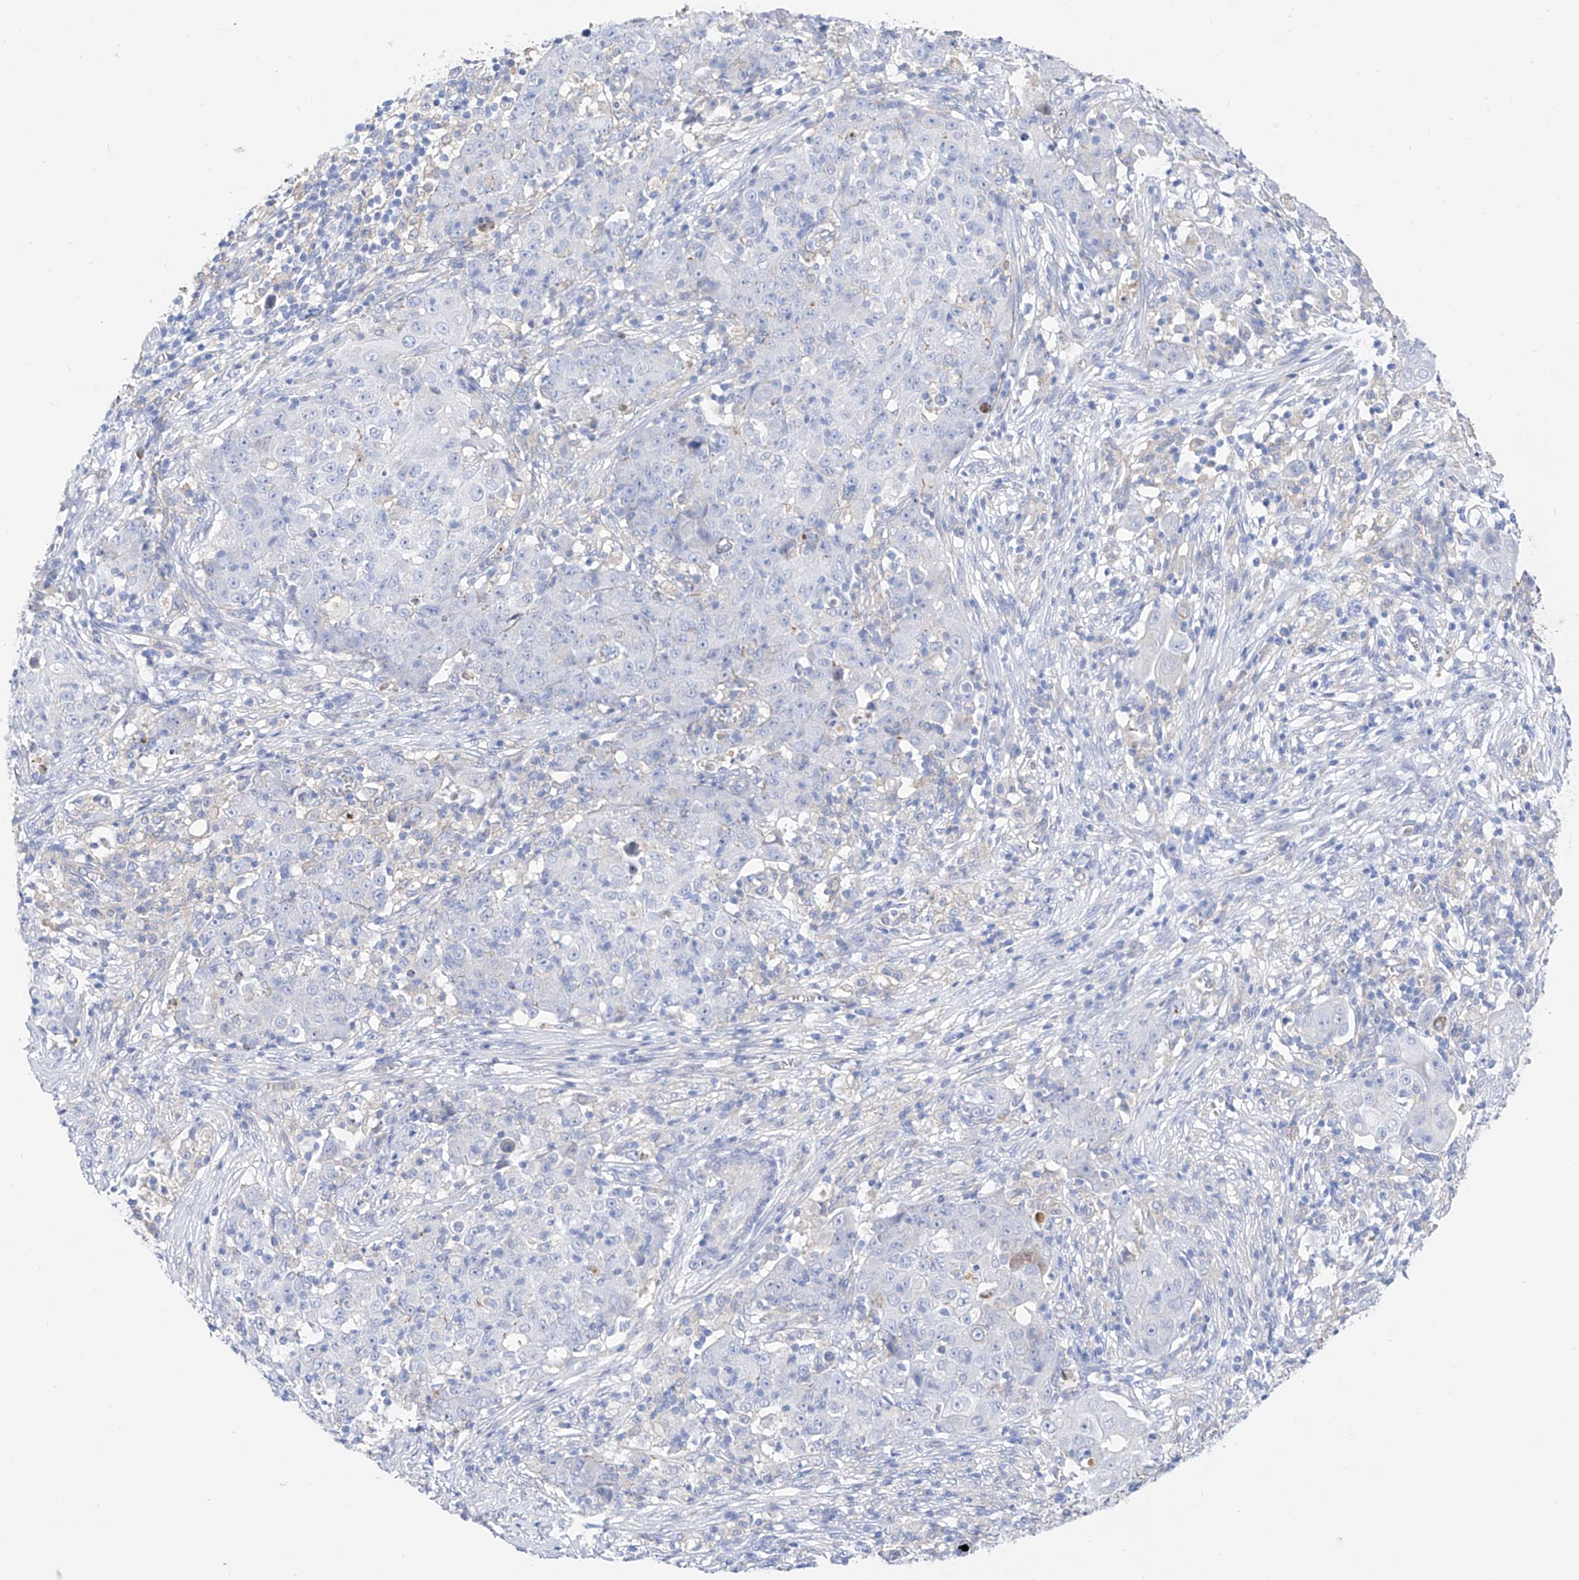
{"staining": {"intensity": "negative", "quantity": "none", "location": "none"}, "tissue": "ovarian cancer", "cell_type": "Tumor cells", "image_type": "cancer", "snomed": [{"axis": "morphology", "description": "Carcinoma, endometroid"}, {"axis": "topography", "description": "Ovary"}], "caption": "This photomicrograph is of endometroid carcinoma (ovarian) stained with immunohistochemistry (IHC) to label a protein in brown with the nuclei are counter-stained blue. There is no positivity in tumor cells. The staining was performed using DAB (3,3'-diaminobenzidine) to visualize the protein expression in brown, while the nuclei were stained in blue with hematoxylin (Magnification: 20x).", "gene": "ZNF653", "patient": {"sex": "female", "age": 42}}